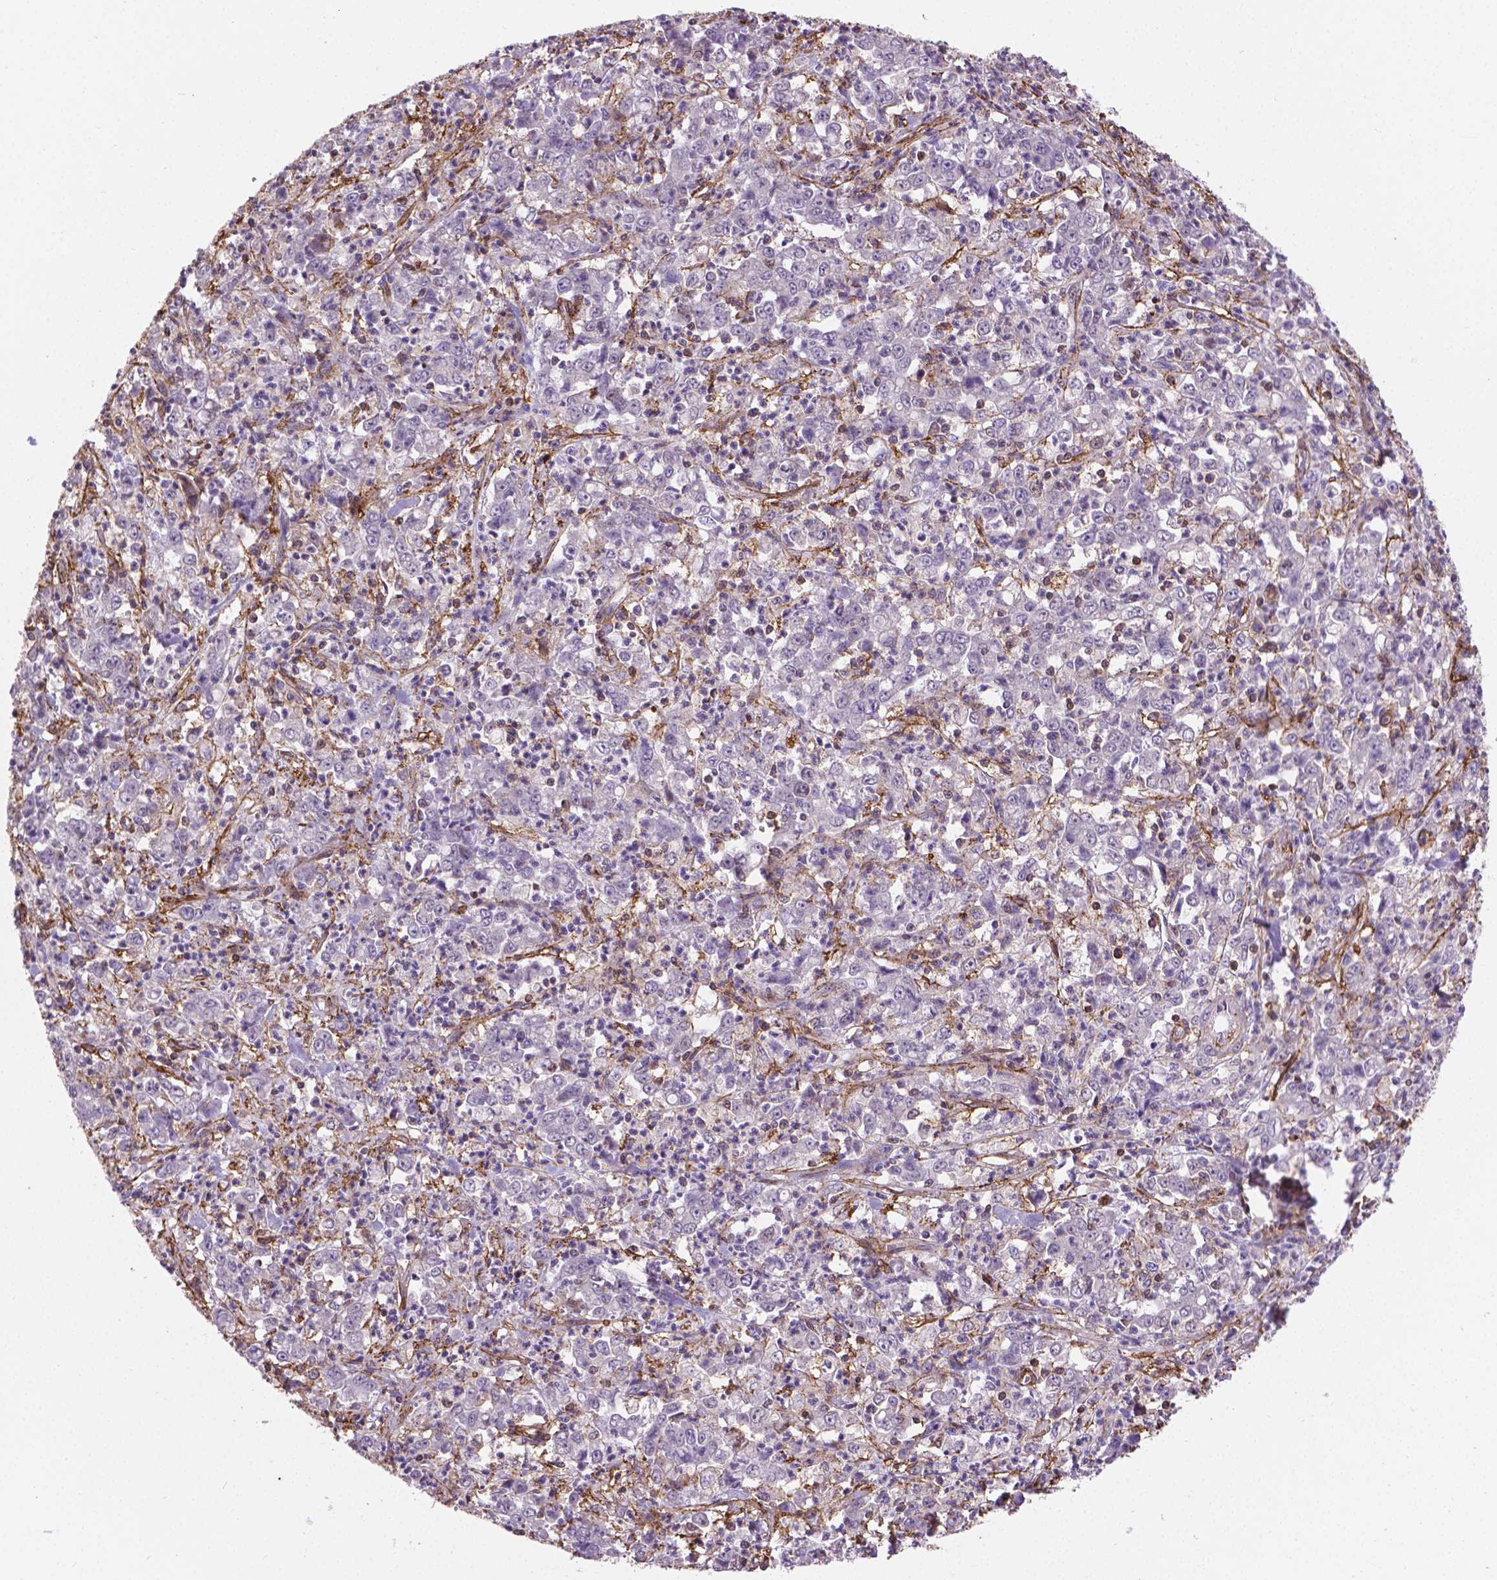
{"staining": {"intensity": "negative", "quantity": "none", "location": "none"}, "tissue": "stomach cancer", "cell_type": "Tumor cells", "image_type": "cancer", "snomed": [{"axis": "morphology", "description": "Adenocarcinoma, NOS"}, {"axis": "topography", "description": "Stomach, lower"}], "caption": "DAB (3,3'-diaminobenzidine) immunohistochemical staining of stomach cancer (adenocarcinoma) demonstrates no significant expression in tumor cells.", "gene": "ACAD10", "patient": {"sex": "female", "age": 71}}